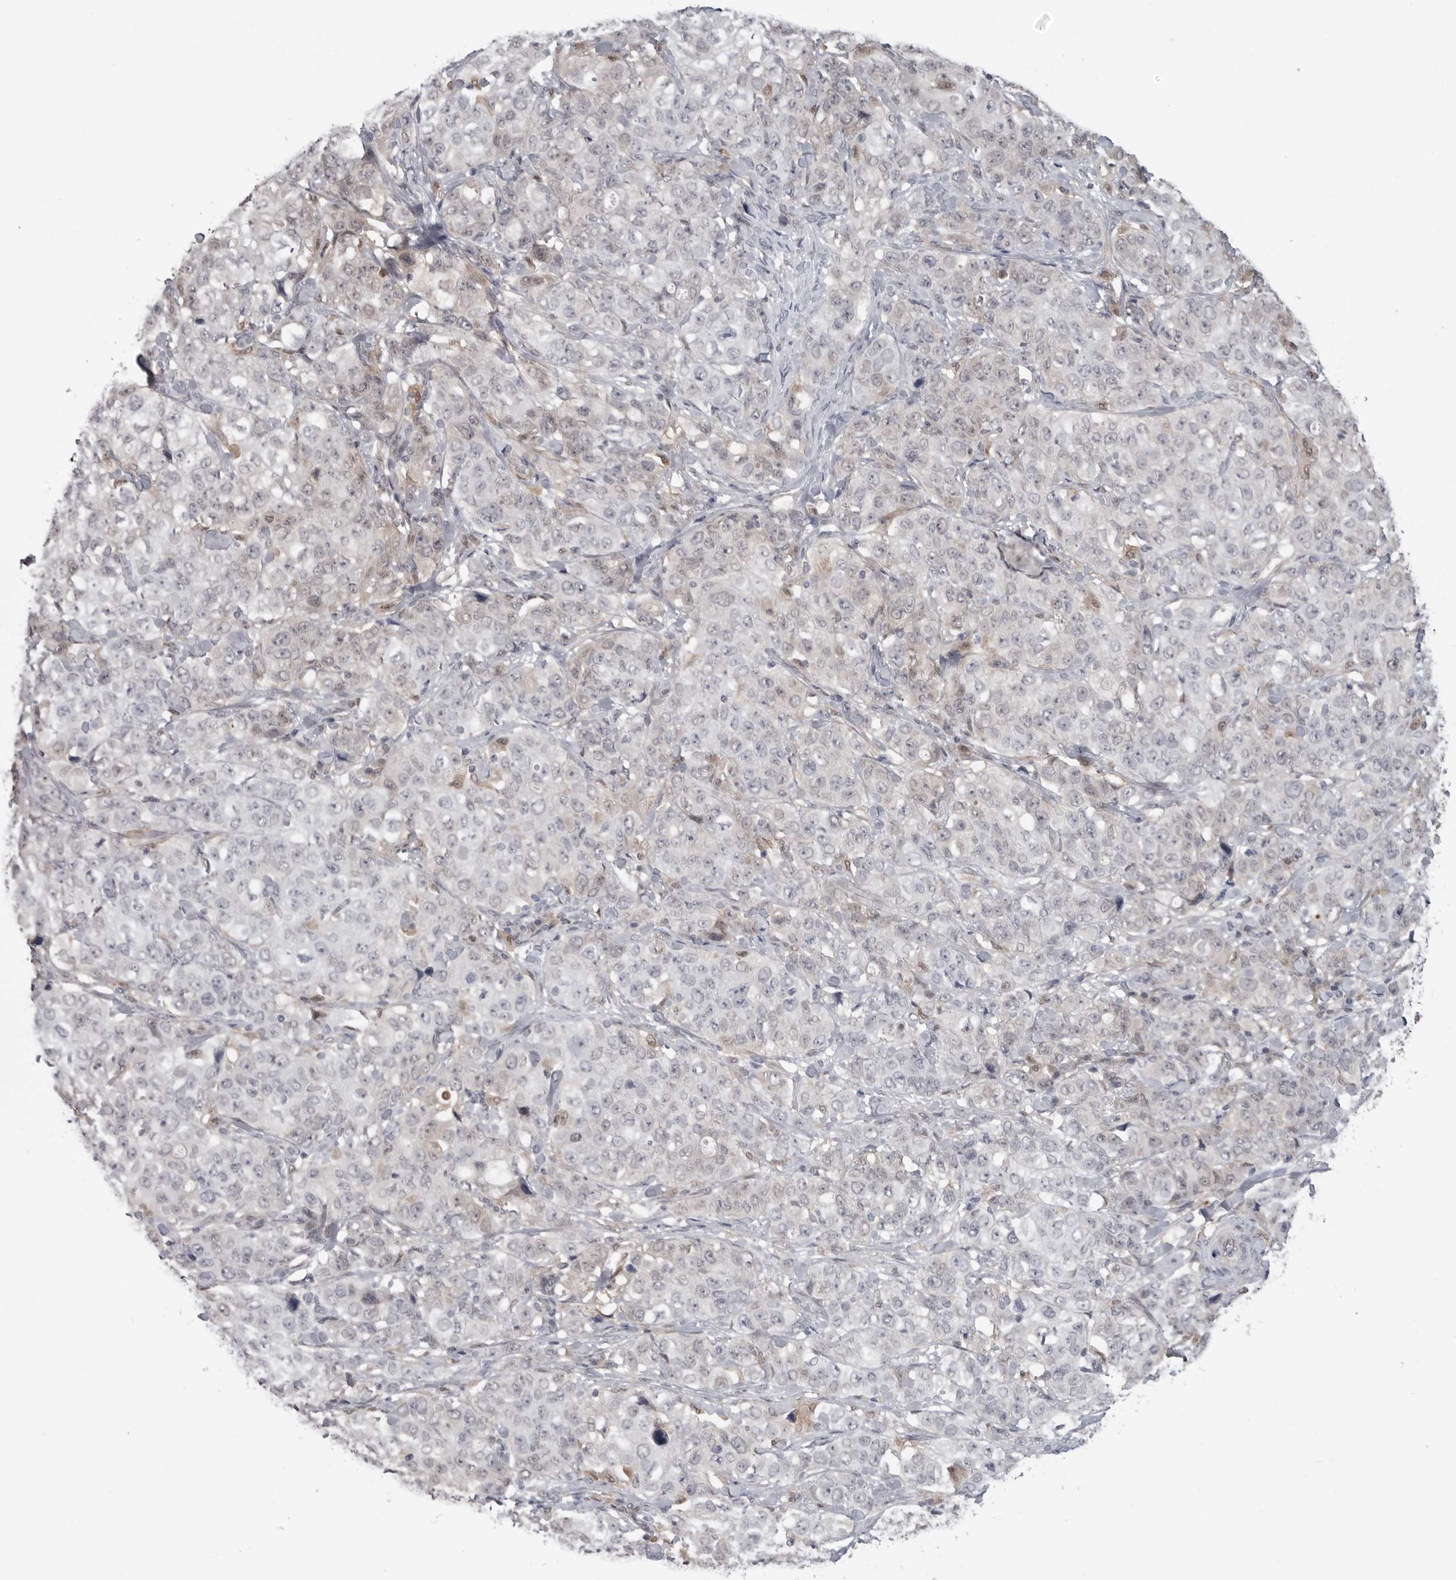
{"staining": {"intensity": "negative", "quantity": "none", "location": "none"}, "tissue": "stomach cancer", "cell_type": "Tumor cells", "image_type": "cancer", "snomed": [{"axis": "morphology", "description": "Adenocarcinoma, NOS"}, {"axis": "topography", "description": "Stomach"}], "caption": "Tumor cells show no significant protein positivity in stomach adenocarcinoma.", "gene": "PNPO", "patient": {"sex": "male", "age": 48}}